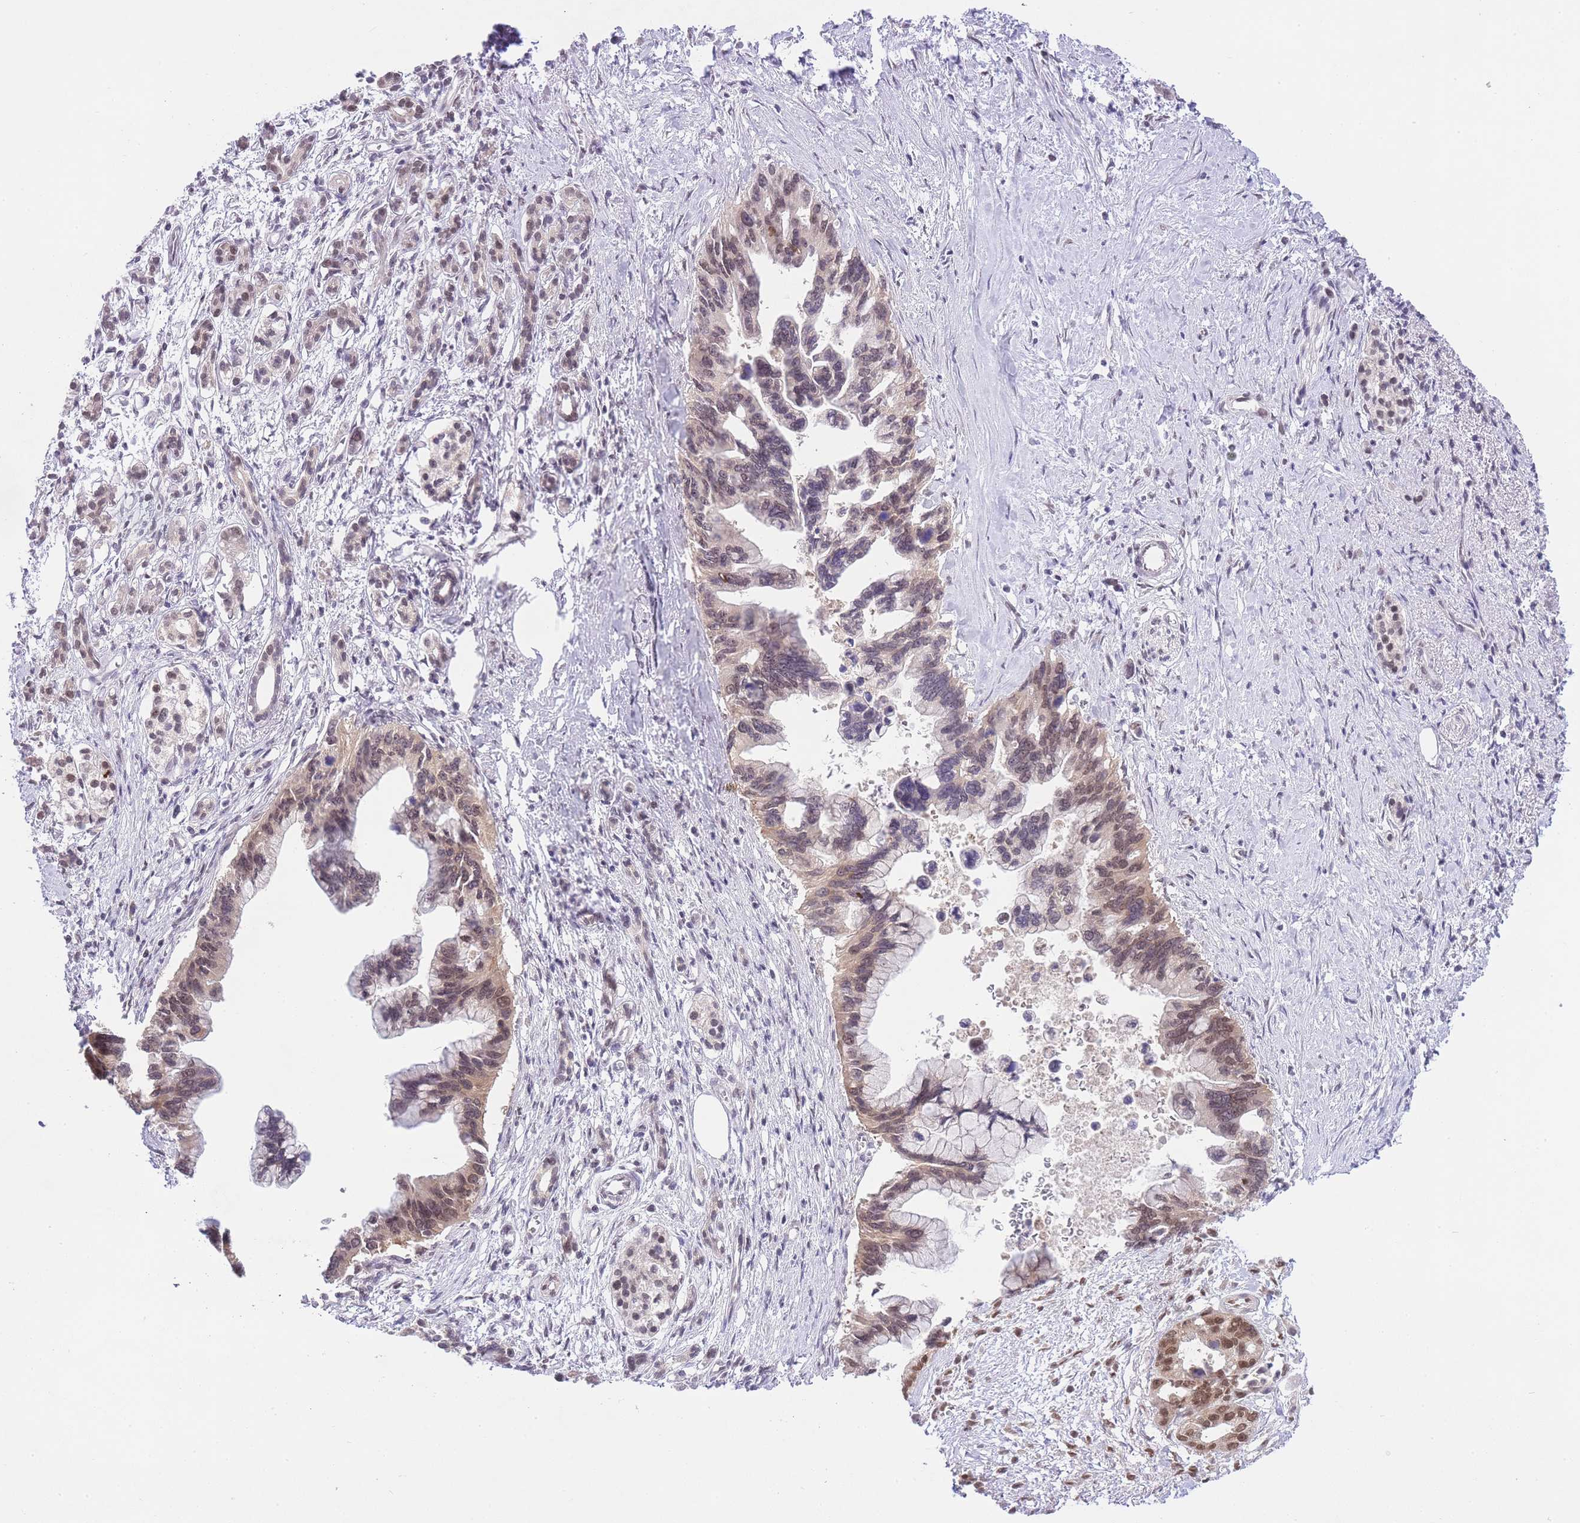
{"staining": {"intensity": "moderate", "quantity": "<25%", "location": "nuclear"}, "tissue": "pancreatic cancer", "cell_type": "Tumor cells", "image_type": "cancer", "snomed": [{"axis": "morphology", "description": "Adenocarcinoma, NOS"}, {"axis": "topography", "description": "Pancreas"}], "caption": "Approximately <25% of tumor cells in pancreatic cancer exhibit moderate nuclear protein positivity as visualized by brown immunohistochemical staining.", "gene": "TMED3", "patient": {"sex": "female", "age": 83}}